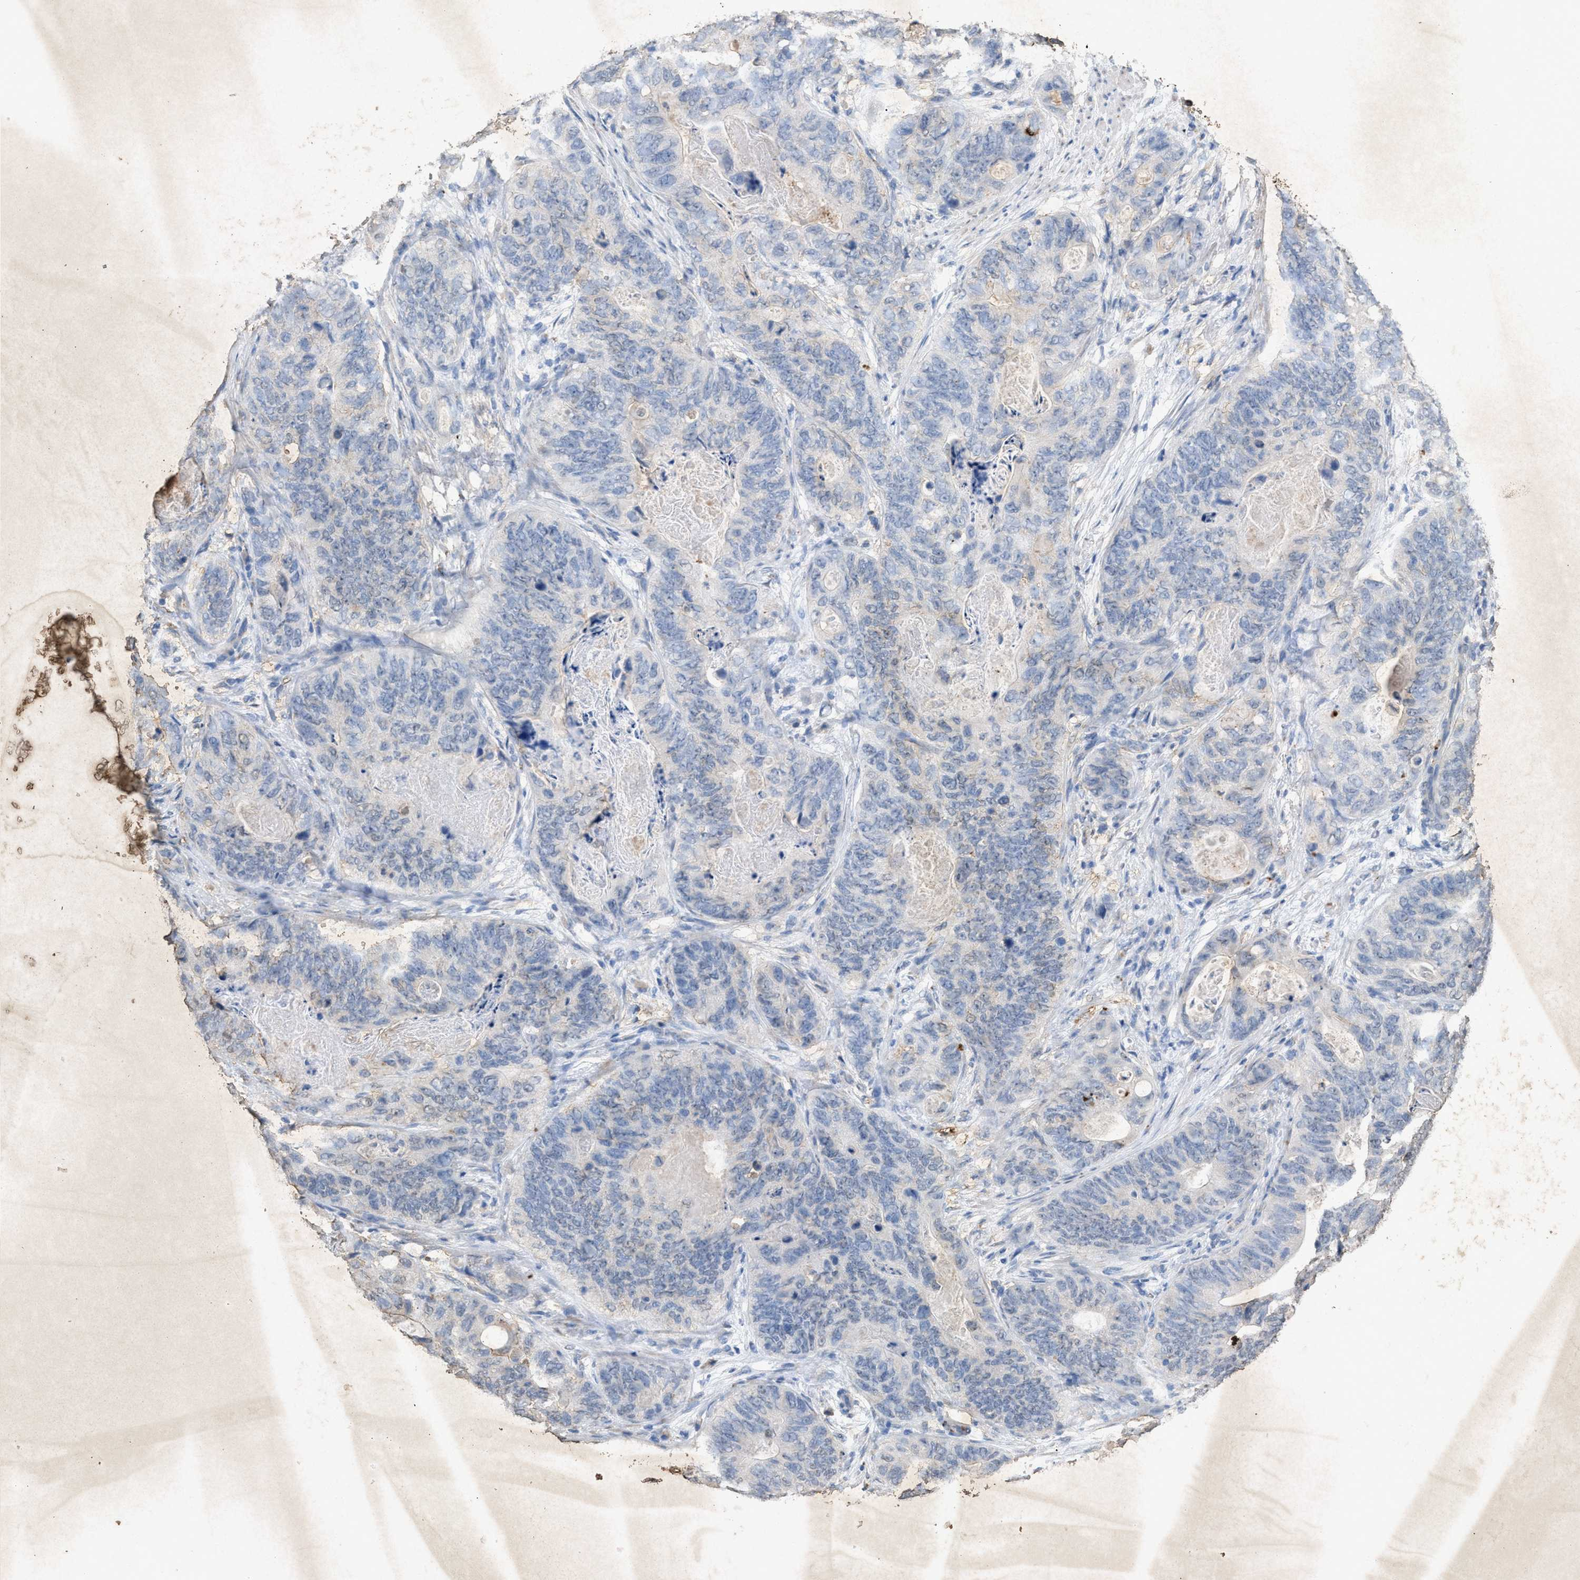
{"staining": {"intensity": "negative", "quantity": "none", "location": "none"}, "tissue": "stomach cancer", "cell_type": "Tumor cells", "image_type": "cancer", "snomed": [{"axis": "morphology", "description": "Adenocarcinoma, NOS"}, {"axis": "topography", "description": "Stomach"}], "caption": "A photomicrograph of human stomach cancer (adenocarcinoma) is negative for staining in tumor cells.", "gene": "LTB4R2", "patient": {"sex": "female", "age": 89}}